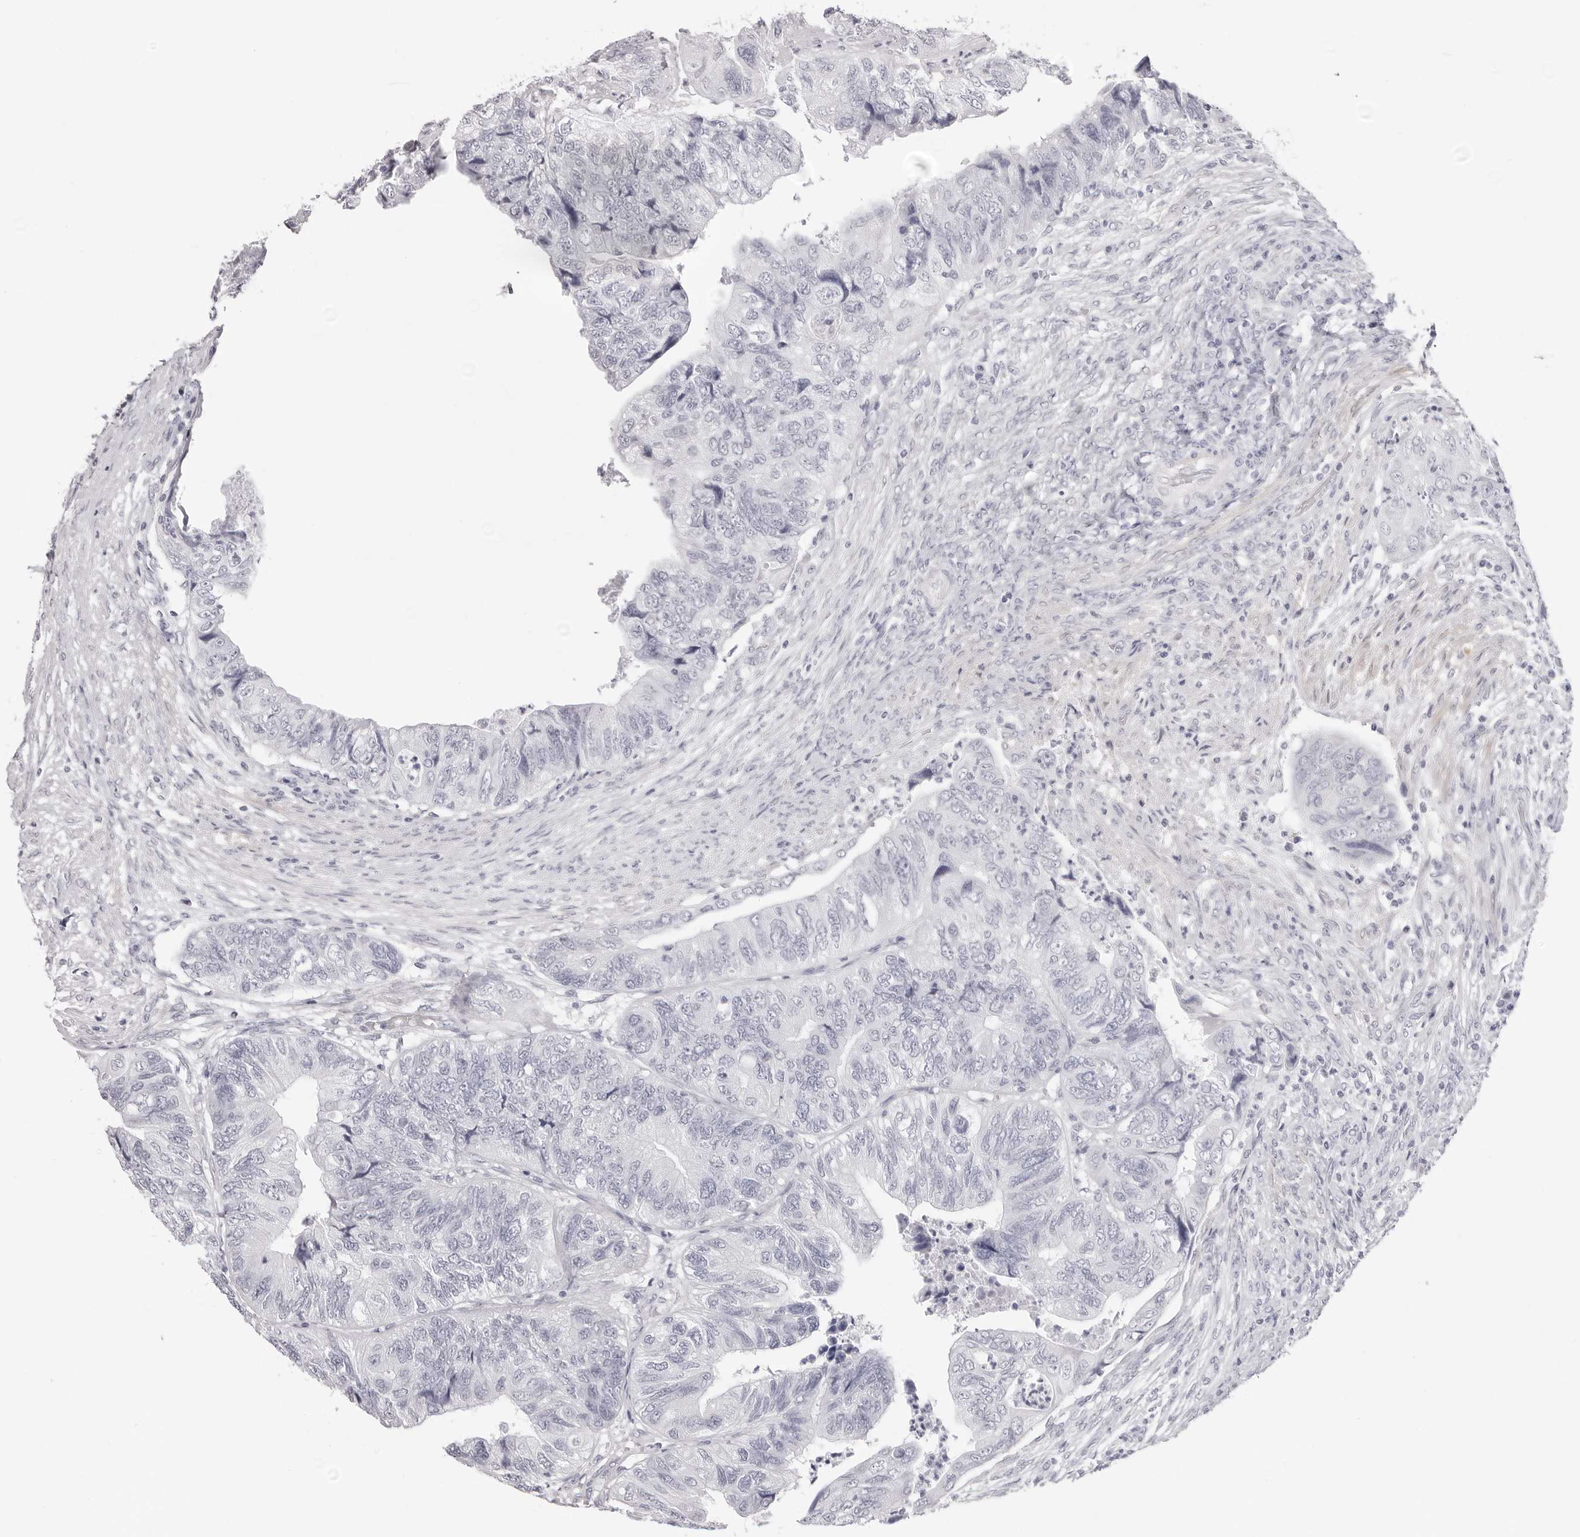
{"staining": {"intensity": "negative", "quantity": "none", "location": "none"}, "tissue": "colorectal cancer", "cell_type": "Tumor cells", "image_type": "cancer", "snomed": [{"axis": "morphology", "description": "Adenocarcinoma, NOS"}, {"axis": "topography", "description": "Rectum"}], "caption": "Human adenocarcinoma (colorectal) stained for a protein using IHC demonstrates no positivity in tumor cells.", "gene": "INSL3", "patient": {"sex": "male", "age": 63}}